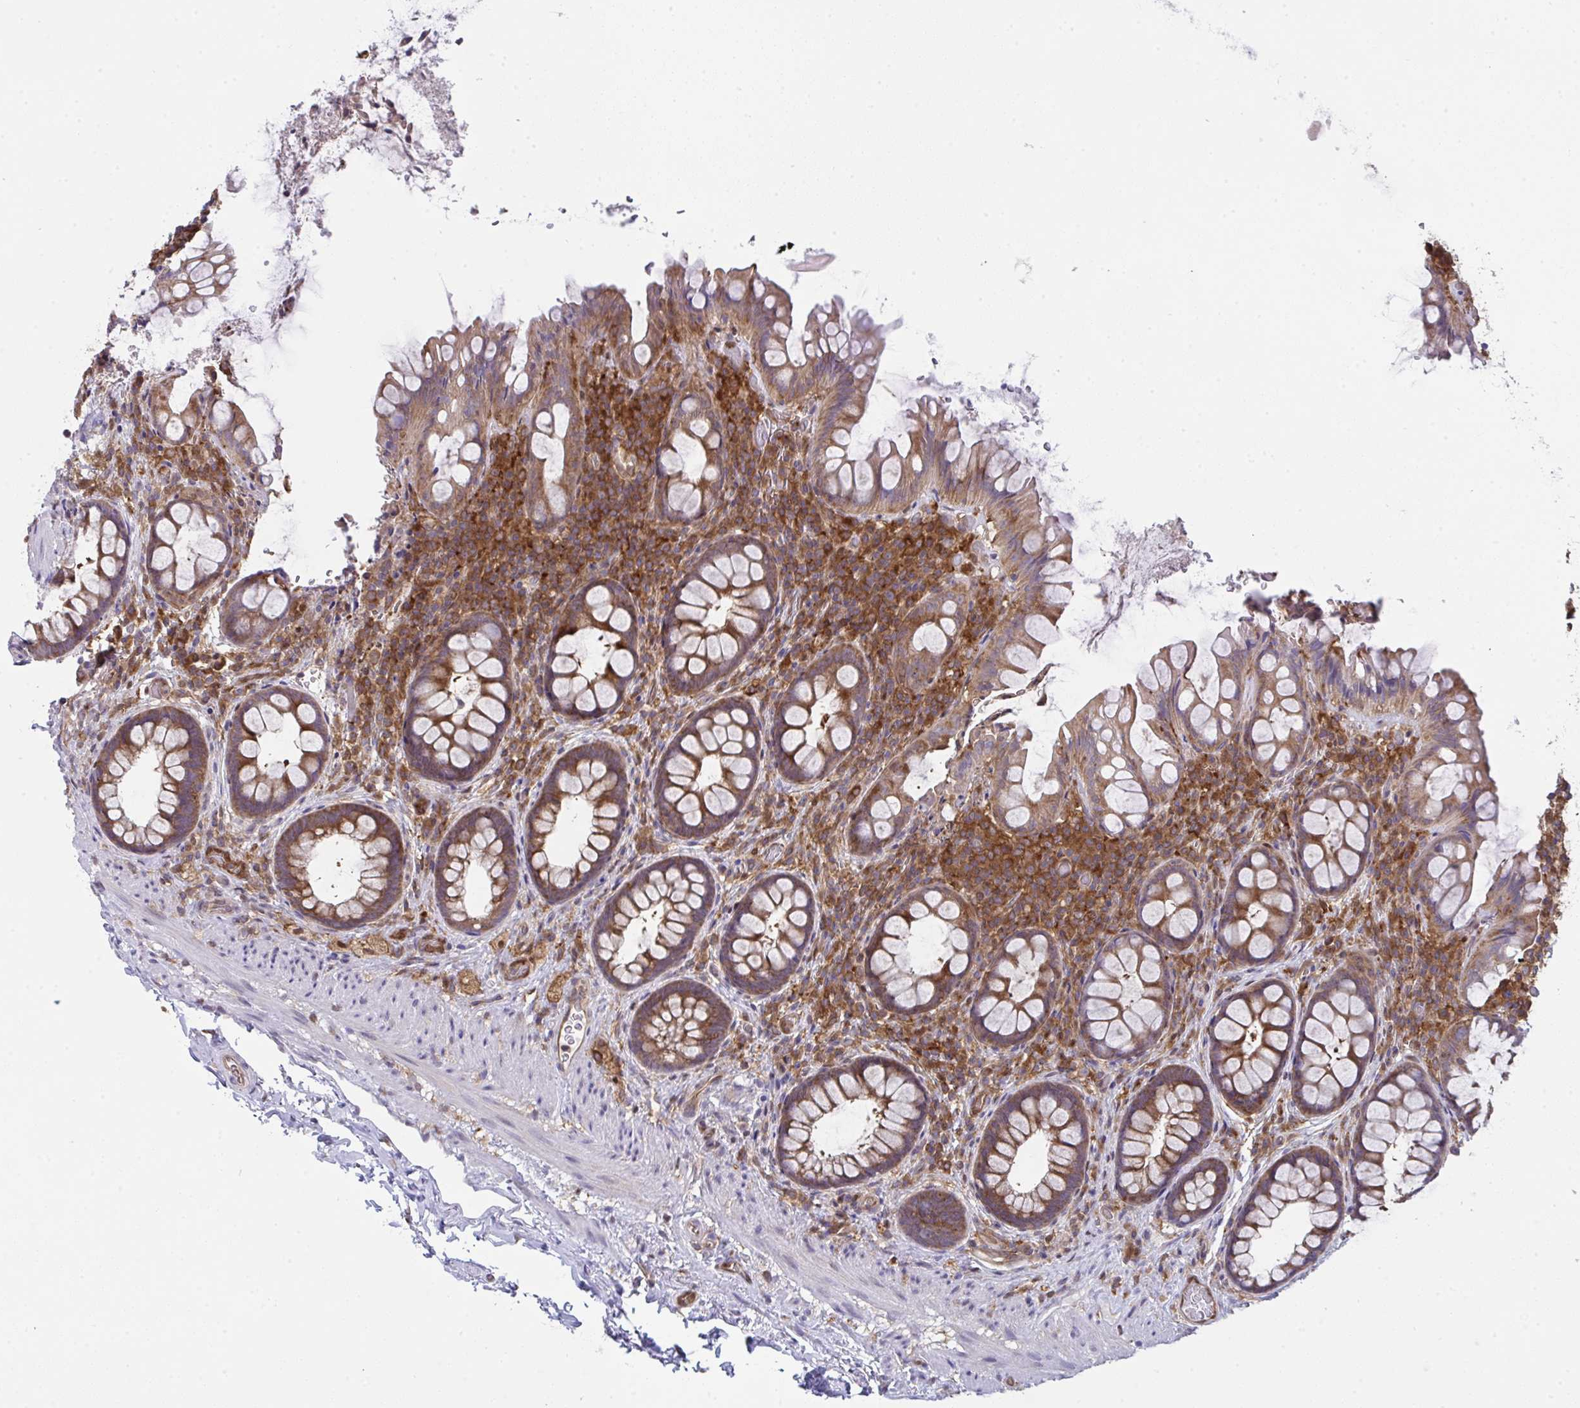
{"staining": {"intensity": "moderate", "quantity": ">75%", "location": "cytoplasmic/membranous"}, "tissue": "rectum", "cell_type": "Glandular cells", "image_type": "normal", "snomed": [{"axis": "morphology", "description": "Normal tissue, NOS"}, {"axis": "topography", "description": "Rectum"}, {"axis": "topography", "description": "Peripheral nerve tissue"}], "caption": "Unremarkable rectum was stained to show a protein in brown. There is medium levels of moderate cytoplasmic/membranous expression in about >75% of glandular cells. The staining was performed using DAB to visualize the protein expression in brown, while the nuclei were stained in blue with hematoxylin (Magnification: 20x).", "gene": "ALDH16A1", "patient": {"sex": "female", "age": 69}}